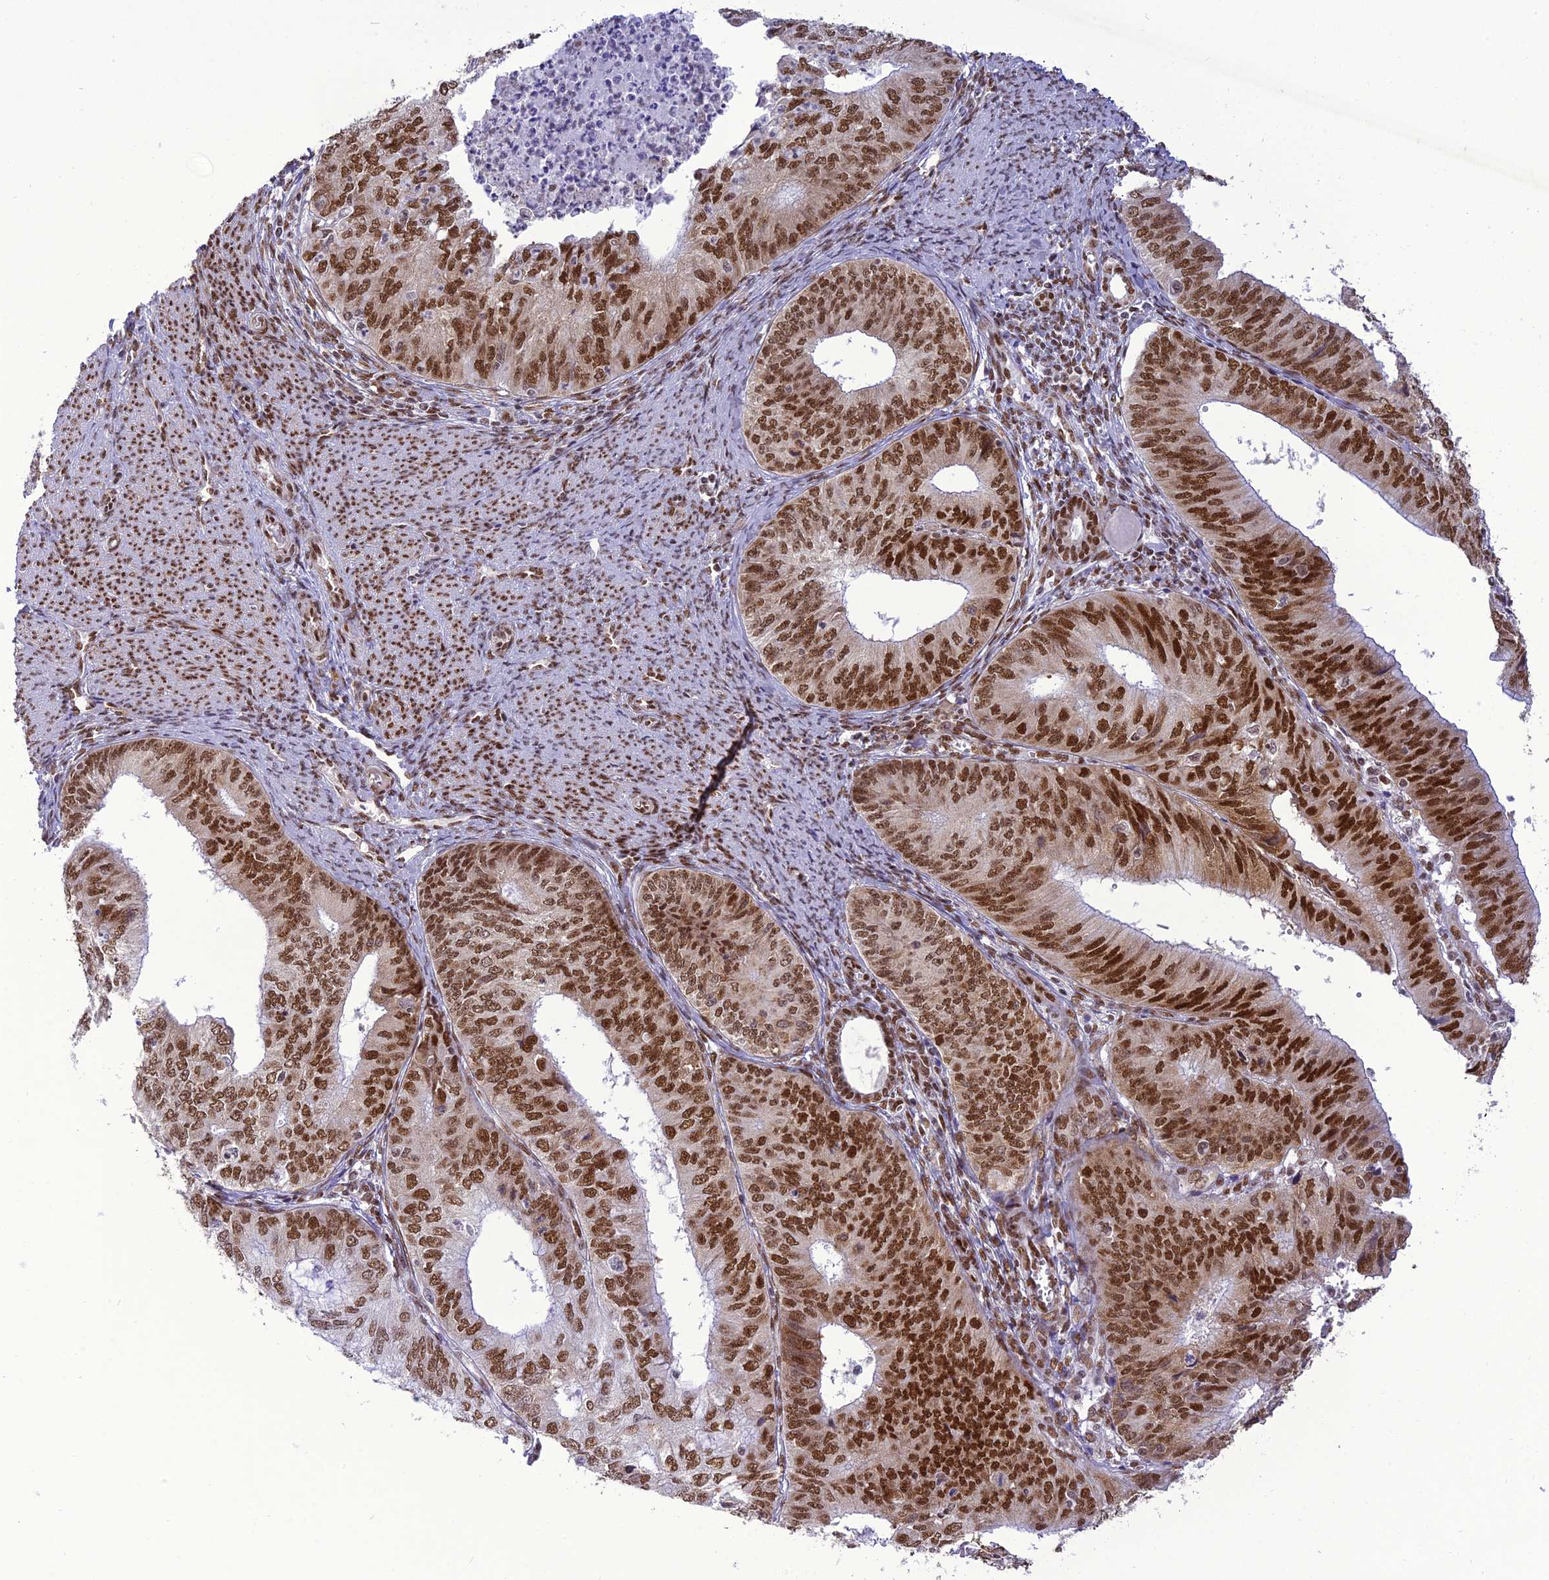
{"staining": {"intensity": "strong", "quantity": ">75%", "location": "nuclear"}, "tissue": "endometrial cancer", "cell_type": "Tumor cells", "image_type": "cancer", "snomed": [{"axis": "morphology", "description": "Adenocarcinoma, NOS"}, {"axis": "topography", "description": "Endometrium"}], "caption": "An IHC image of neoplastic tissue is shown. Protein staining in brown shows strong nuclear positivity in endometrial cancer within tumor cells.", "gene": "DDX1", "patient": {"sex": "female", "age": 68}}